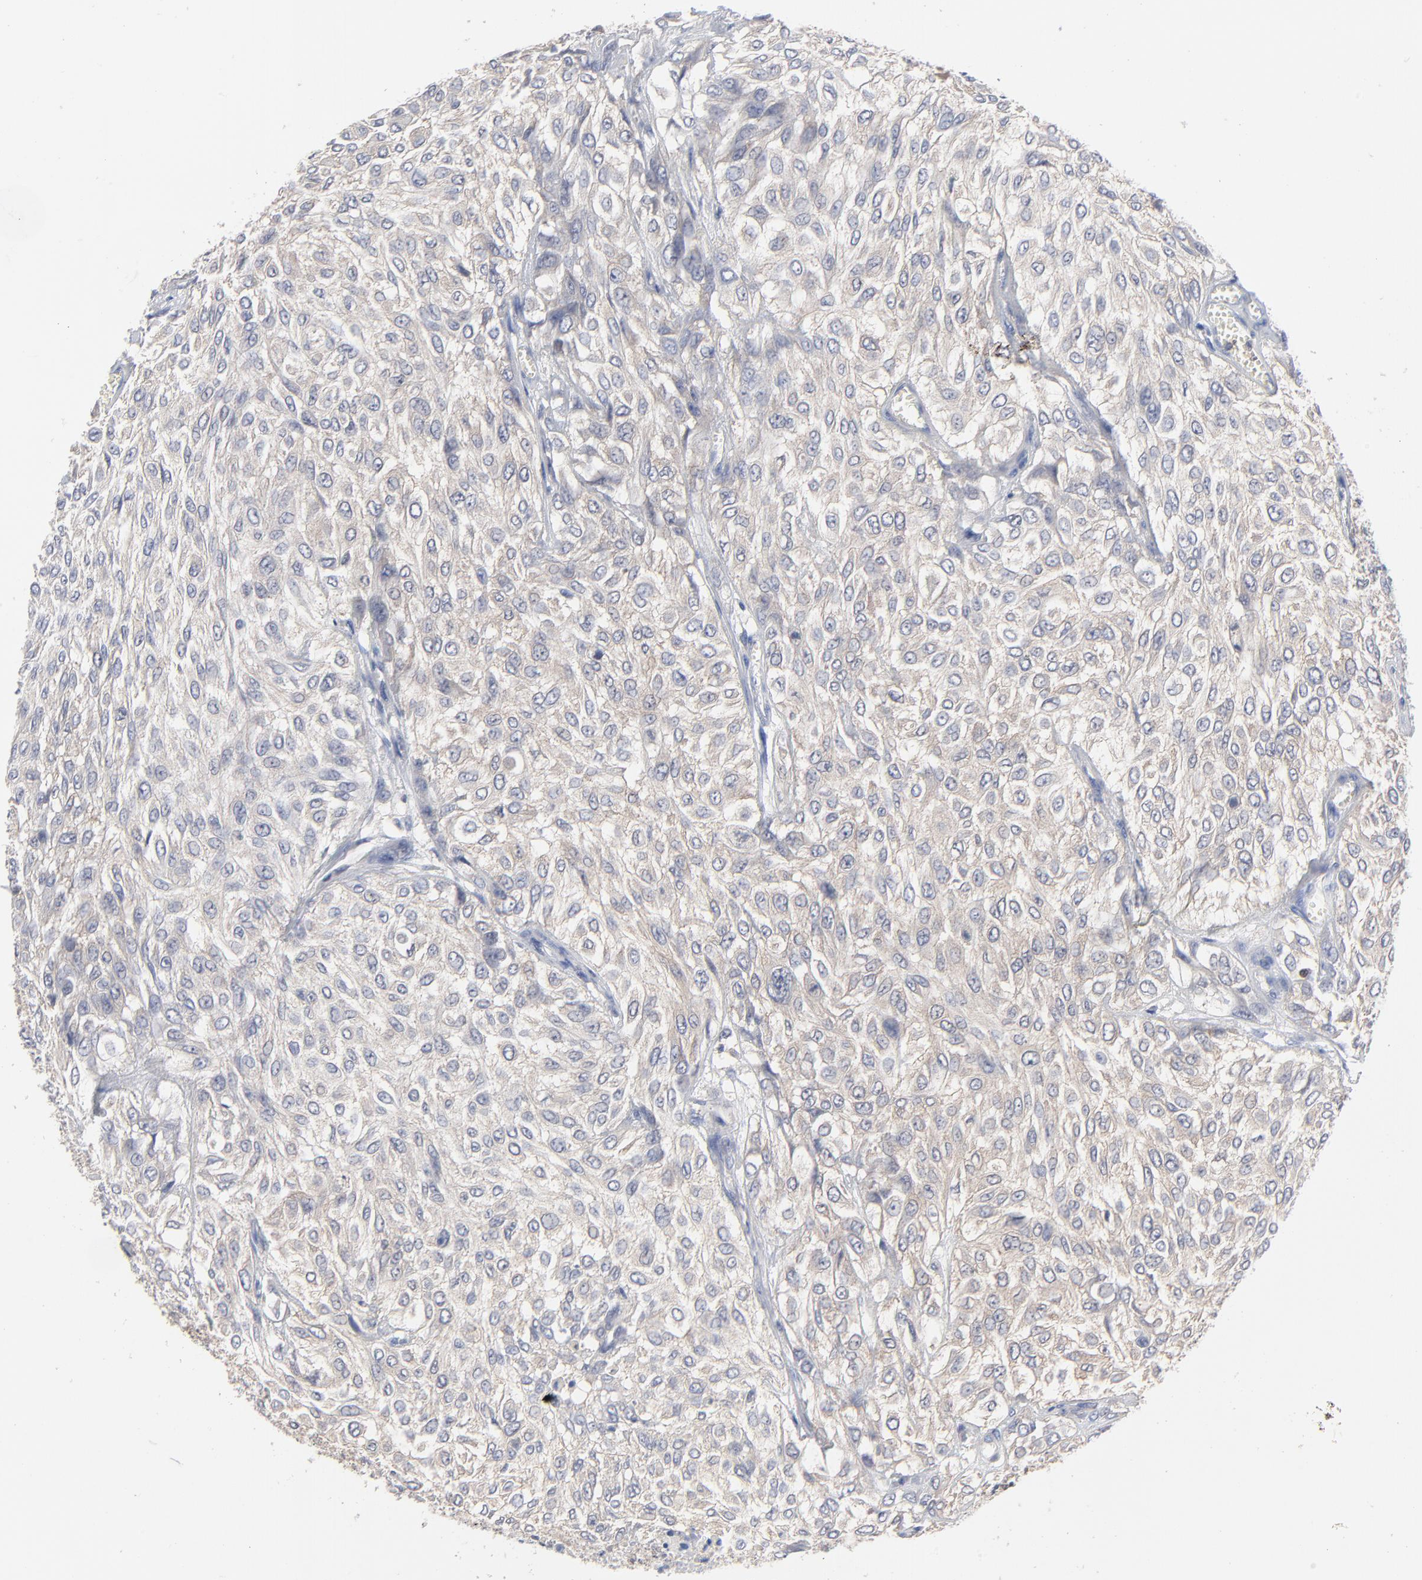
{"staining": {"intensity": "negative", "quantity": "none", "location": "none"}, "tissue": "urothelial cancer", "cell_type": "Tumor cells", "image_type": "cancer", "snomed": [{"axis": "morphology", "description": "Urothelial carcinoma, High grade"}, {"axis": "topography", "description": "Urinary bladder"}], "caption": "Tumor cells are negative for brown protein staining in high-grade urothelial carcinoma.", "gene": "CAB39L", "patient": {"sex": "male", "age": 57}}